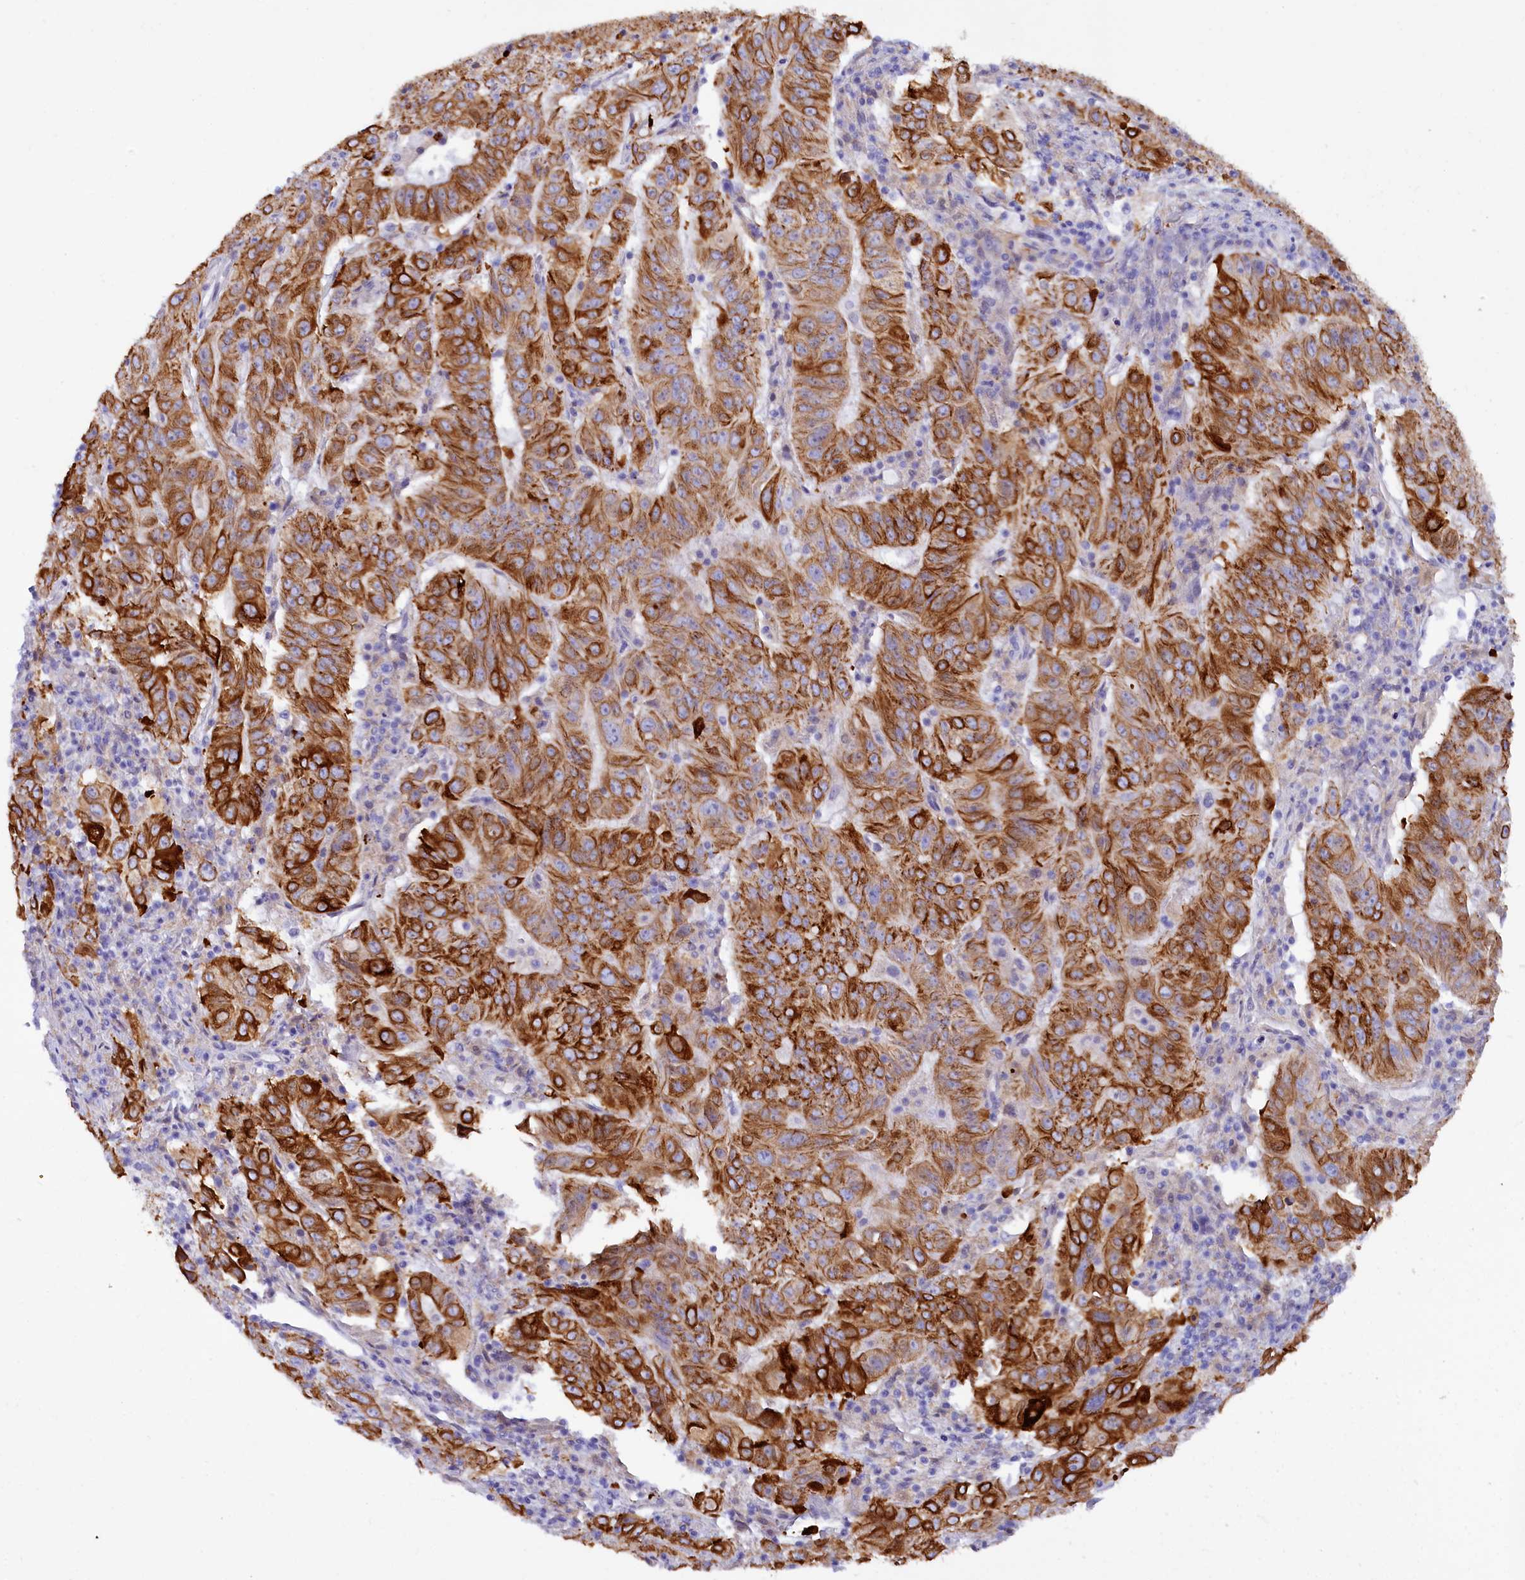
{"staining": {"intensity": "strong", "quantity": ">75%", "location": "cytoplasmic/membranous"}, "tissue": "pancreatic cancer", "cell_type": "Tumor cells", "image_type": "cancer", "snomed": [{"axis": "morphology", "description": "Adenocarcinoma, NOS"}, {"axis": "topography", "description": "Pancreas"}], "caption": "There is high levels of strong cytoplasmic/membranous positivity in tumor cells of pancreatic cancer, as demonstrated by immunohistochemical staining (brown color).", "gene": "FAAP20", "patient": {"sex": "male", "age": 63}}